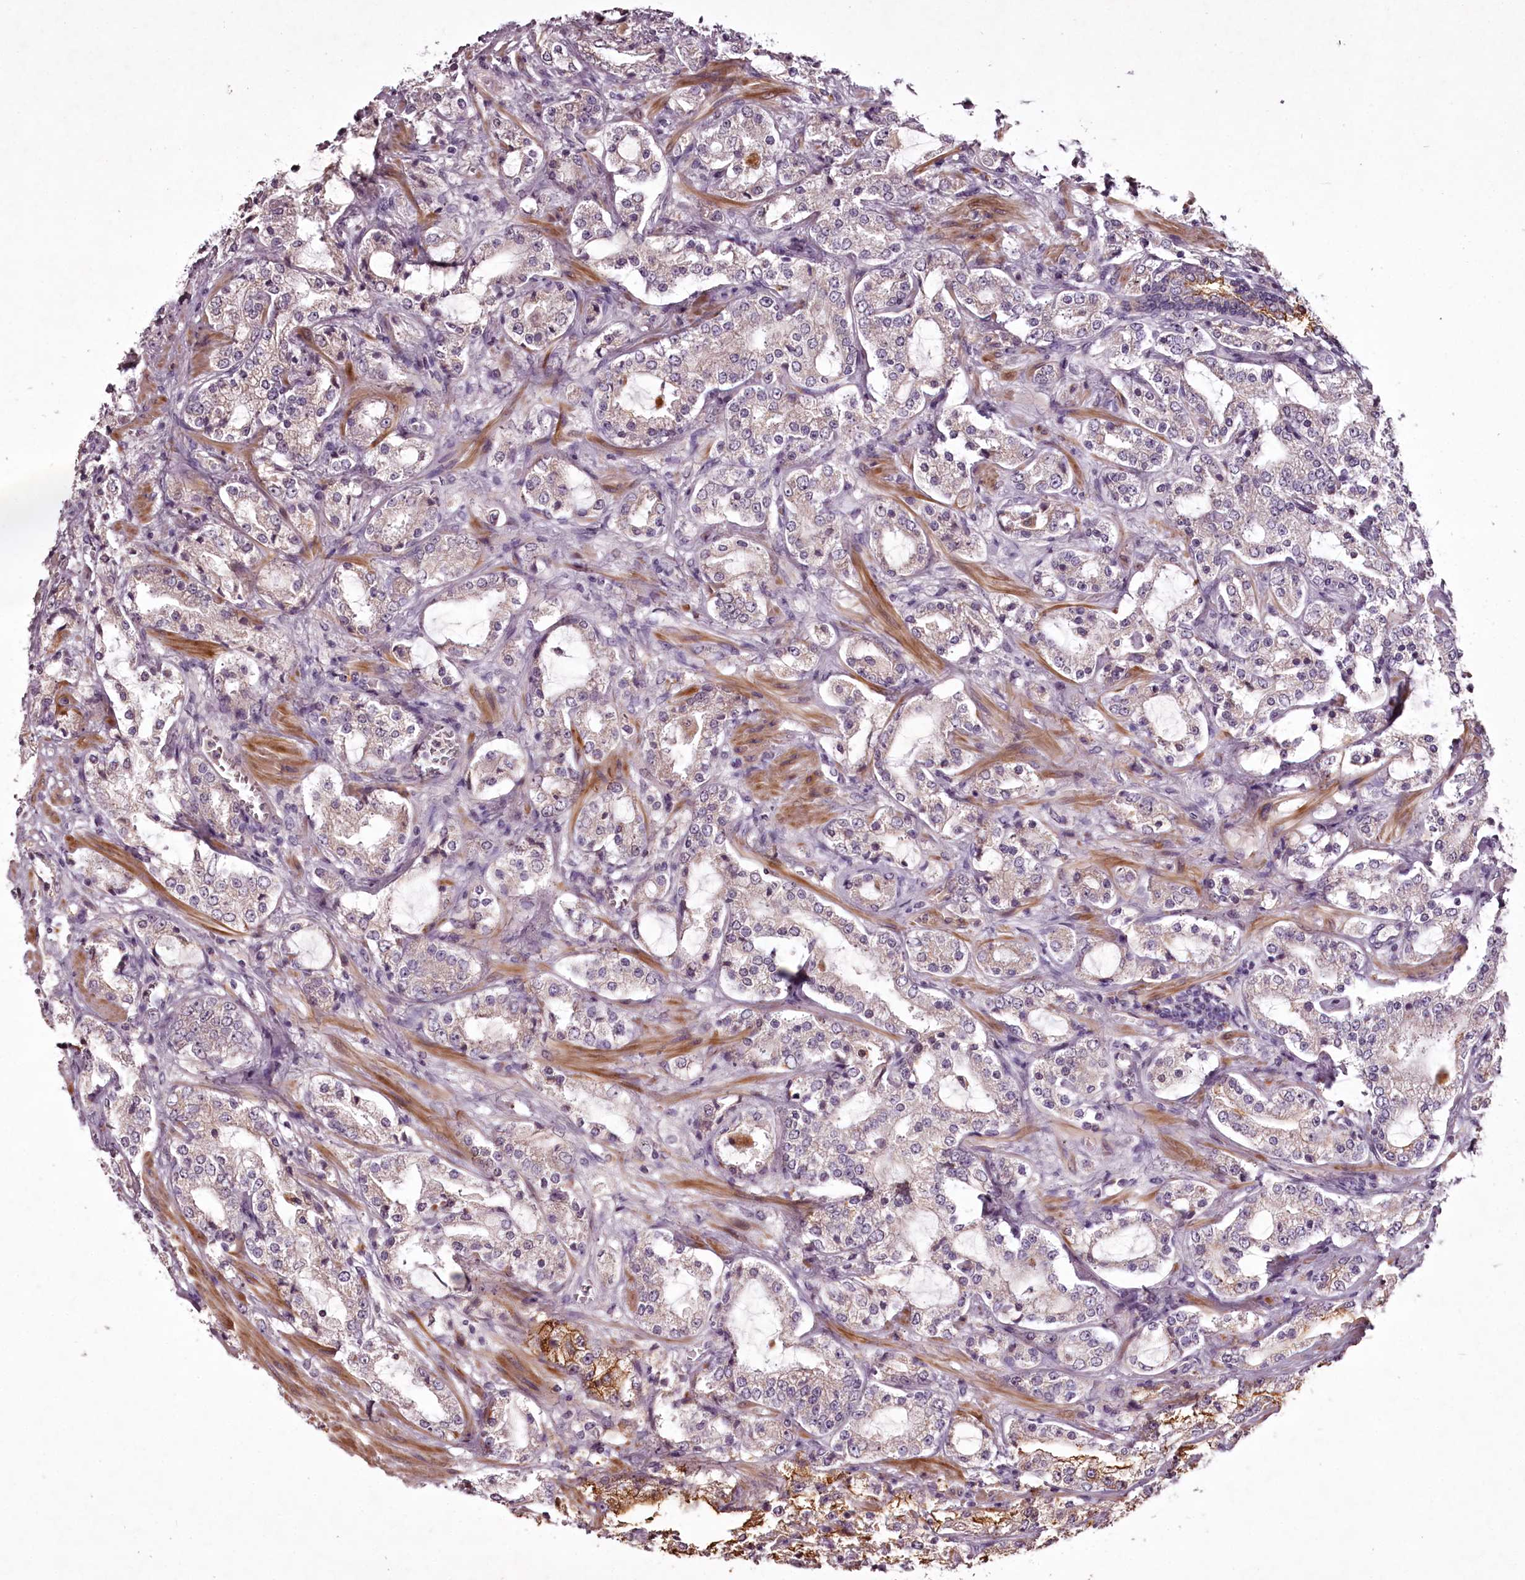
{"staining": {"intensity": "moderate", "quantity": "<25%", "location": "cytoplasmic/membranous"}, "tissue": "prostate cancer", "cell_type": "Tumor cells", "image_type": "cancer", "snomed": [{"axis": "morphology", "description": "Adenocarcinoma, High grade"}, {"axis": "topography", "description": "Prostate"}], "caption": "The immunohistochemical stain highlights moderate cytoplasmic/membranous expression in tumor cells of high-grade adenocarcinoma (prostate) tissue. (DAB (3,3'-diaminobenzidine) IHC, brown staining for protein, blue staining for nuclei).", "gene": "RBMXL2", "patient": {"sex": "male", "age": 64}}